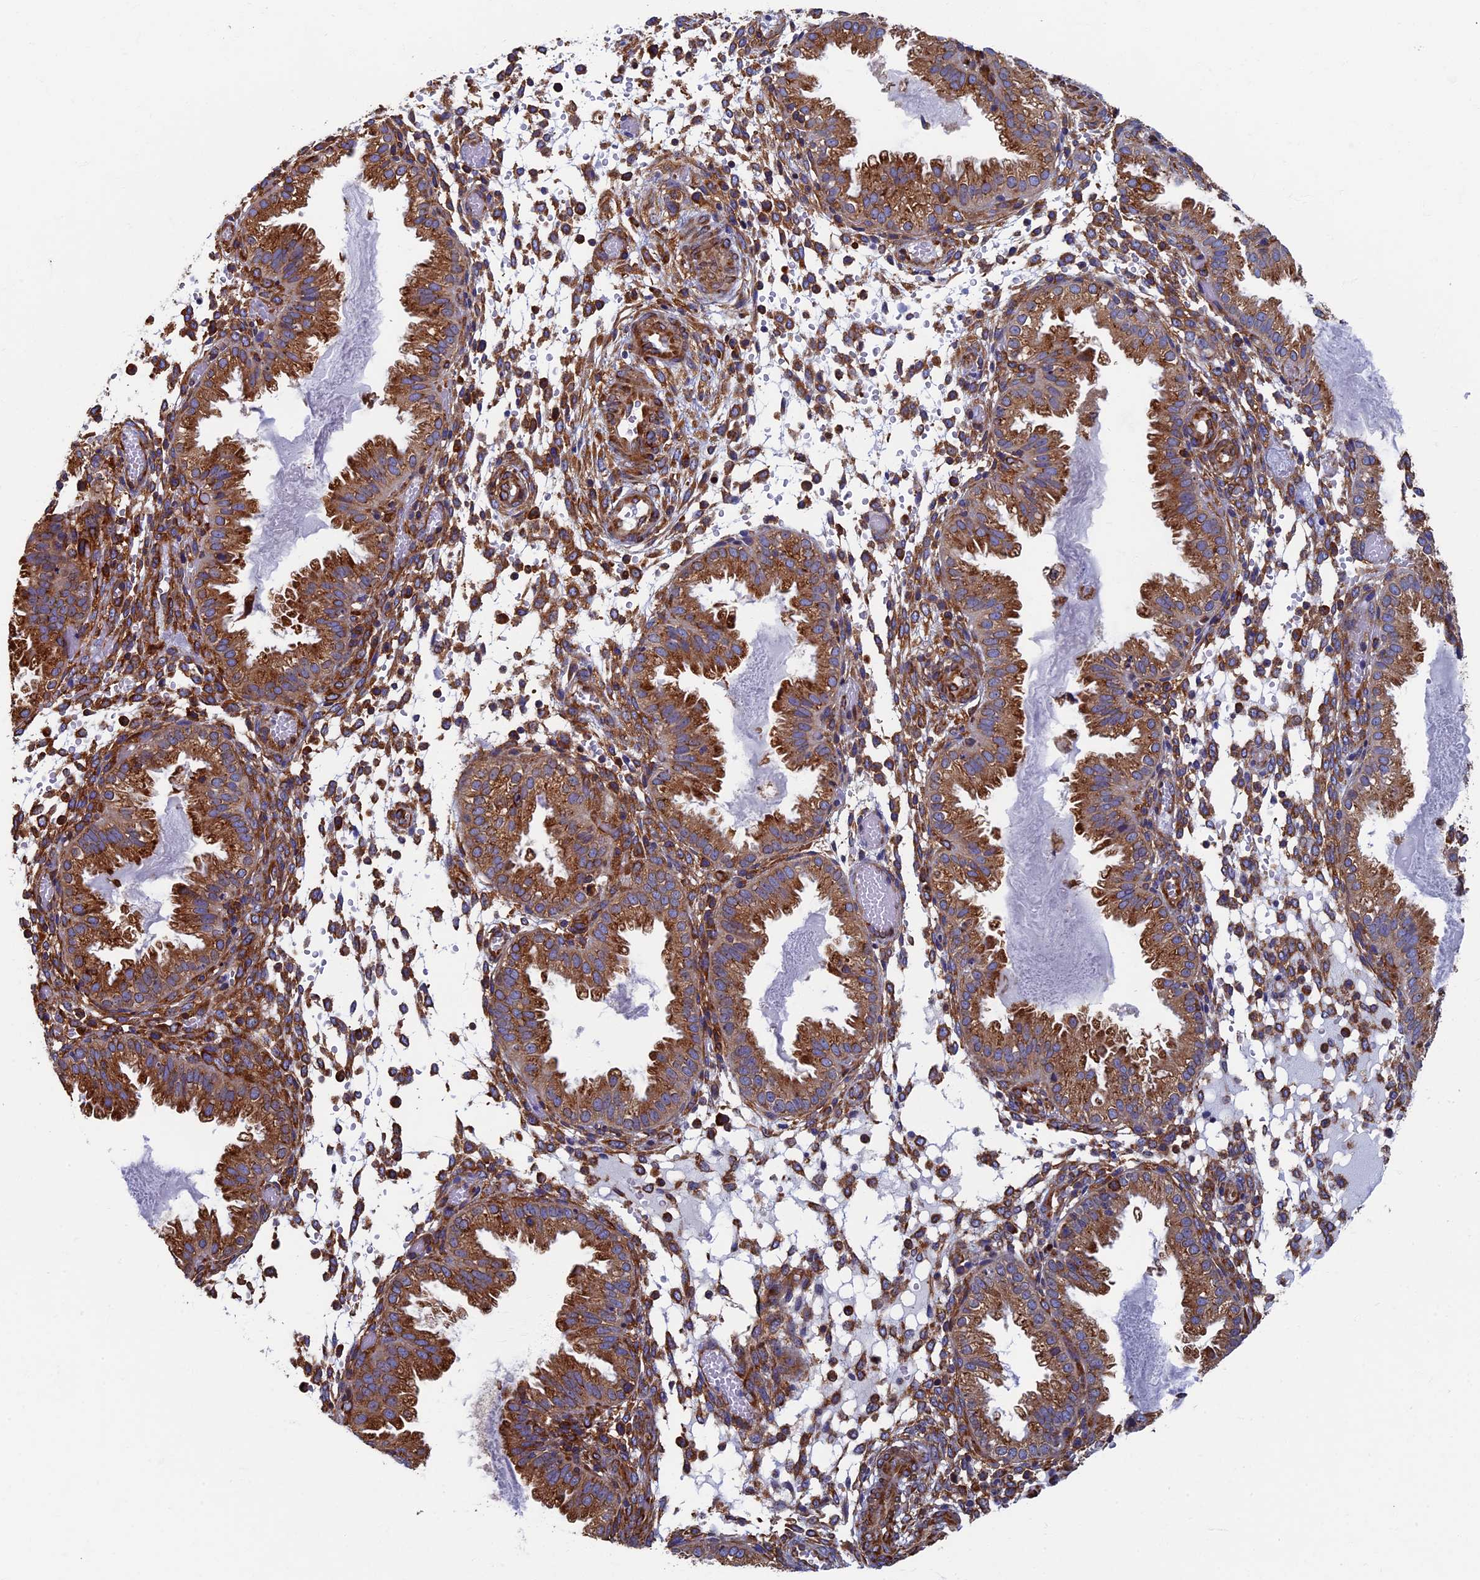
{"staining": {"intensity": "moderate", "quantity": "25%-75%", "location": "cytoplasmic/membranous"}, "tissue": "endometrium", "cell_type": "Cells in endometrial stroma", "image_type": "normal", "snomed": [{"axis": "morphology", "description": "Normal tissue, NOS"}, {"axis": "topography", "description": "Endometrium"}], "caption": "Cells in endometrial stroma reveal medium levels of moderate cytoplasmic/membranous expression in about 25%-75% of cells in normal human endometrium.", "gene": "YBX1", "patient": {"sex": "female", "age": 33}}